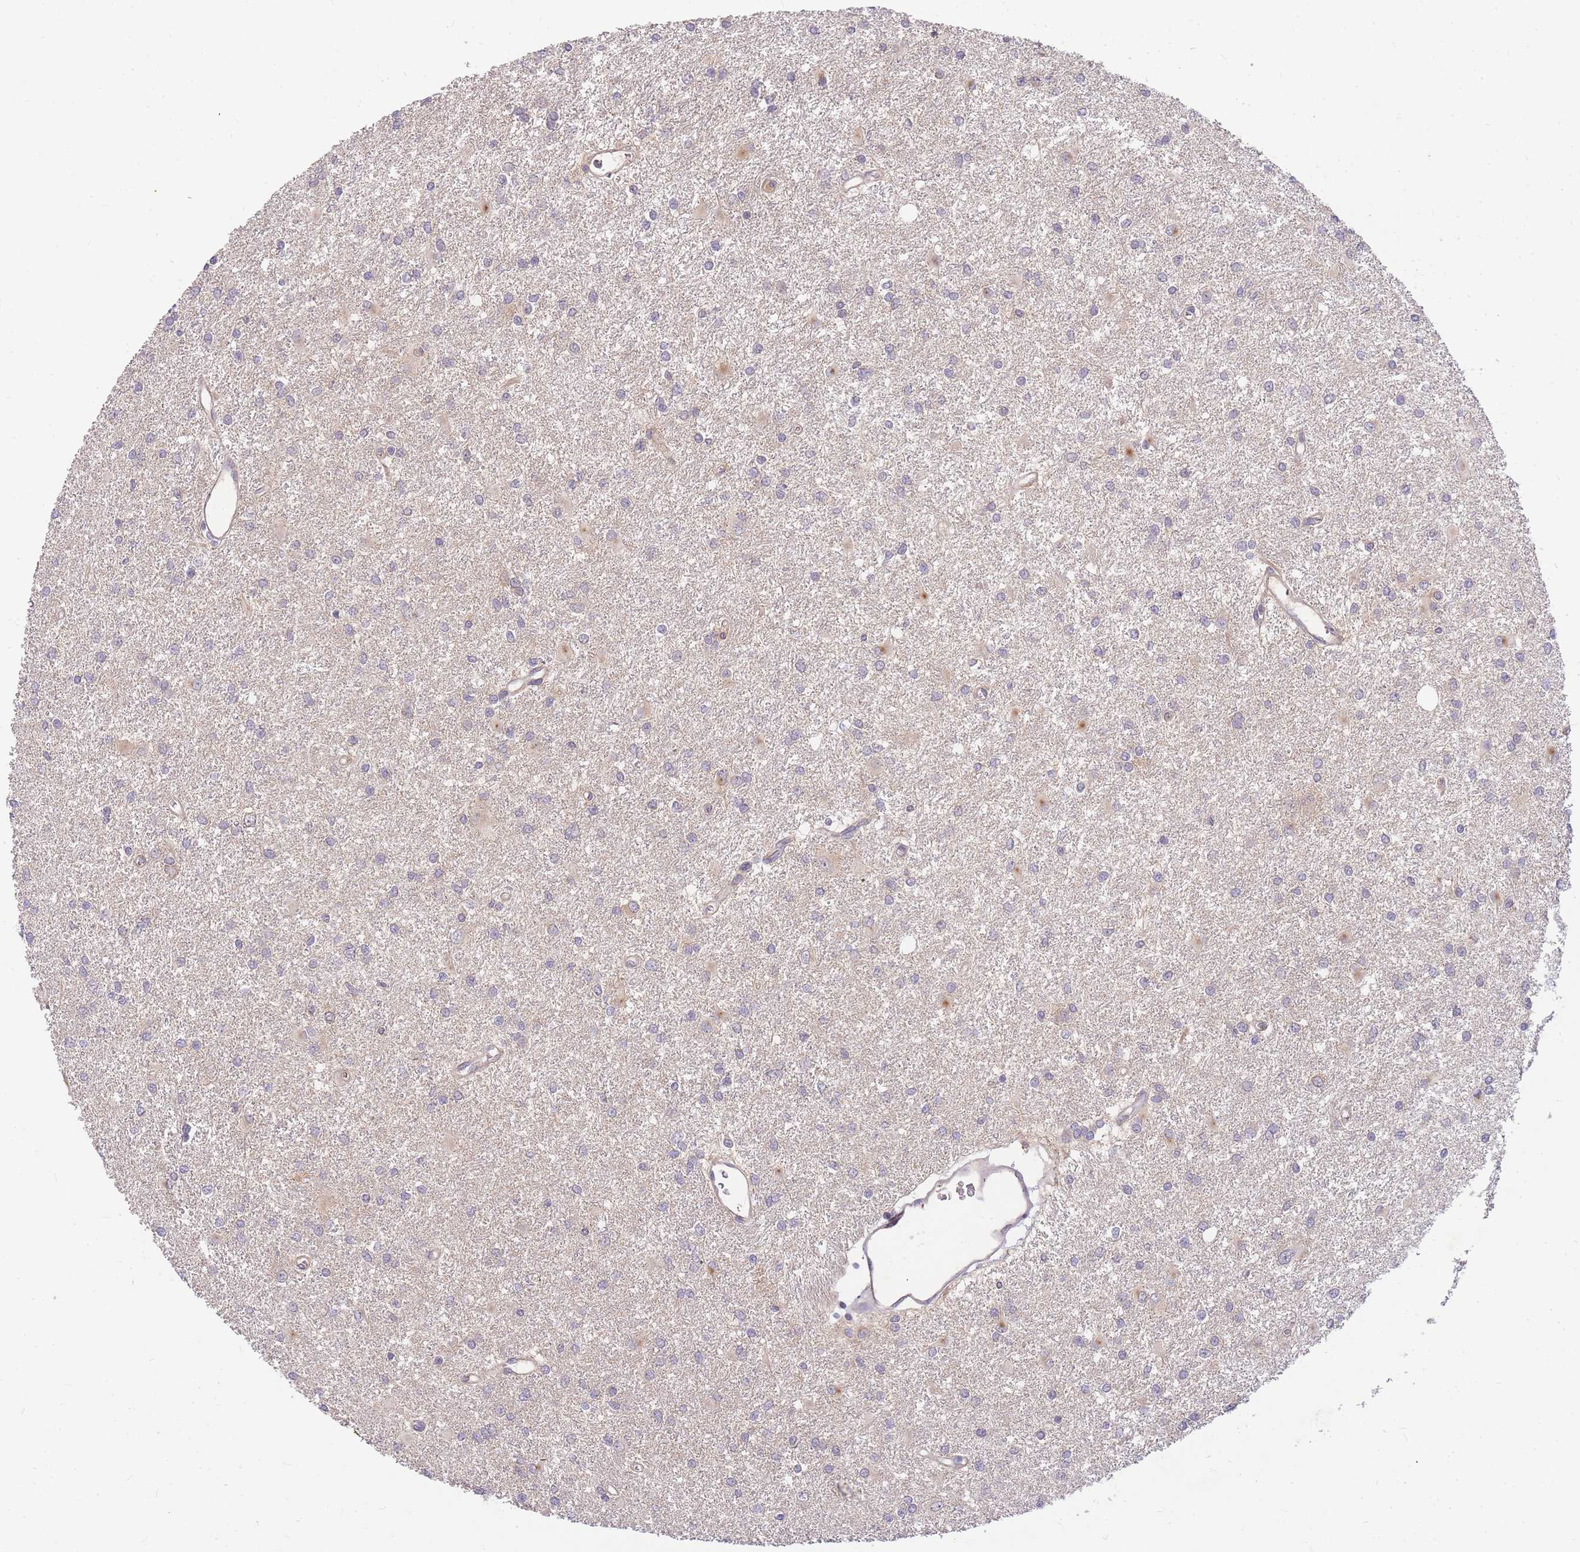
{"staining": {"intensity": "negative", "quantity": "none", "location": "none"}, "tissue": "glioma", "cell_type": "Tumor cells", "image_type": "cancer", "snomed": [{"axis": "morphology", "description": "Glioma, malignant, High grade"}, {"axis": "topography", "description": "Brain"}], "caption": "Immunohistochemistry (IHC) histopathology image of malignant glioma (high-grade) stained for a protein (brown), which displays no expression in tumor cells.", "gene": "ZNF577", "patient": {"sex": "female", "age": 50}}